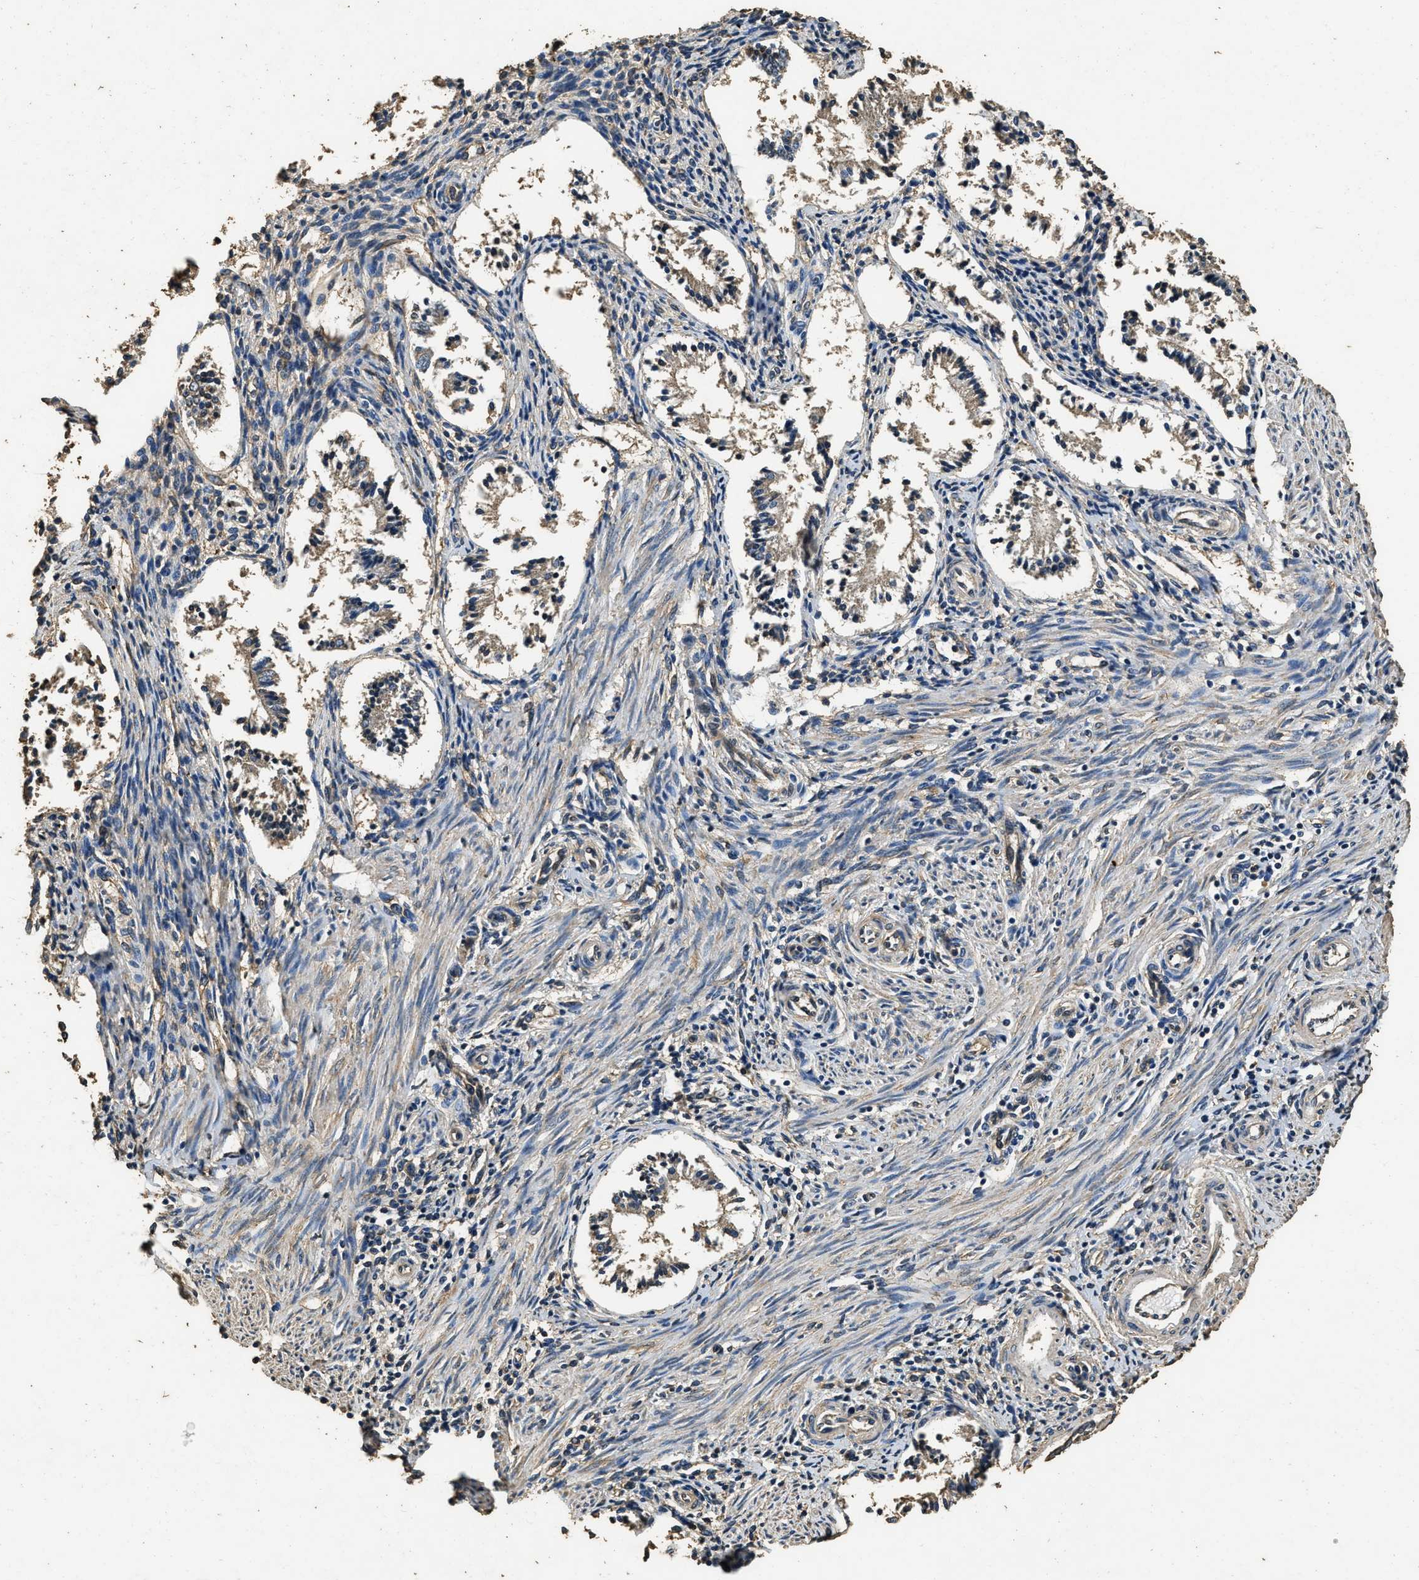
{"staining": {"intensity": "weak", "quantity": "25%-75%", "location": "cytoplasmic/membranous"}, "tissue": "endometrium", "cell_type": "Cells in endometrial stroma", "image_type": "normal", "snomed": [{"axis": "morphology", "description": "Normal tissue, NOS"}, {"axis": "topography", "description": "Endometrium"}], "caption": "This histopathology image exhibits normal endometrium stained with immunohistochemistry (IHC) to label a protein in brown. The cytoplasmic/membranous of cells in endometrial stroma show weak positivity for the protein. Nuclei are counter-stained blue.", "gene": "MIB1", "patient": {"sex": "female", "age": 42}}